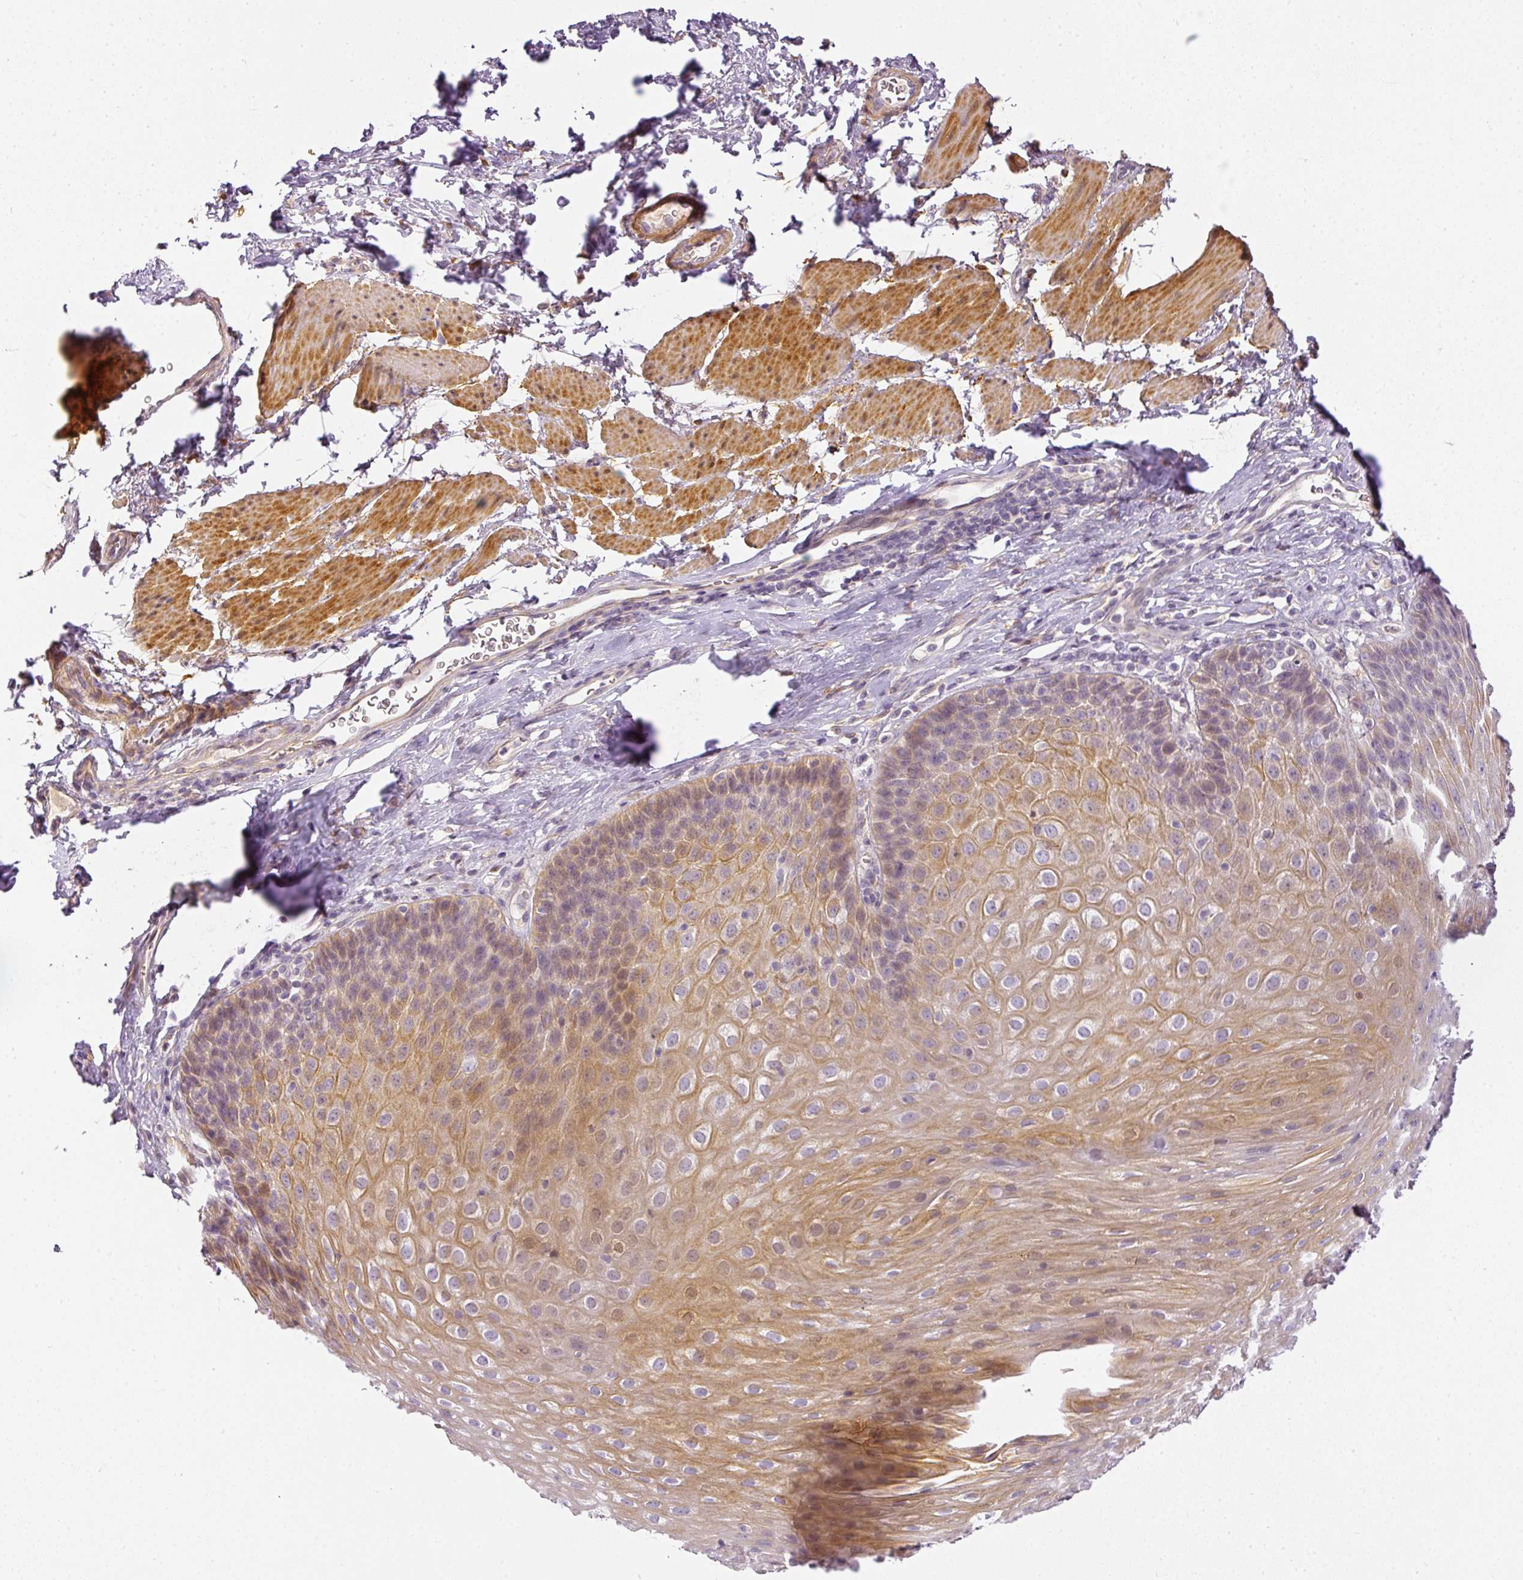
{"staining": {"intensity": "moderate", "quantity": ">75%", "location": "cytoplasmic/membranous"}, "tissue": "esophagus", "cell_type": "Squamous epithelial cells", "image_type": "normal", "snomed": [{"axis": "morphology", "description": "Normal tissue, NOS"}, {"axis": "topography", "description": "Esophagus"}], "caption": "Esophagus stained with immunohistochemistry demonstrates moderate cytoplasmic/membranous staining in about >75% of squamous epithelial cells. The staining was performed using DAB to visualize the protein expression in brown, while the nuclei were stained in blue with hematoxylin (Magnification: 20x).", "gene": "ADH5", "patient": {"sex": "female", "age": 61}}